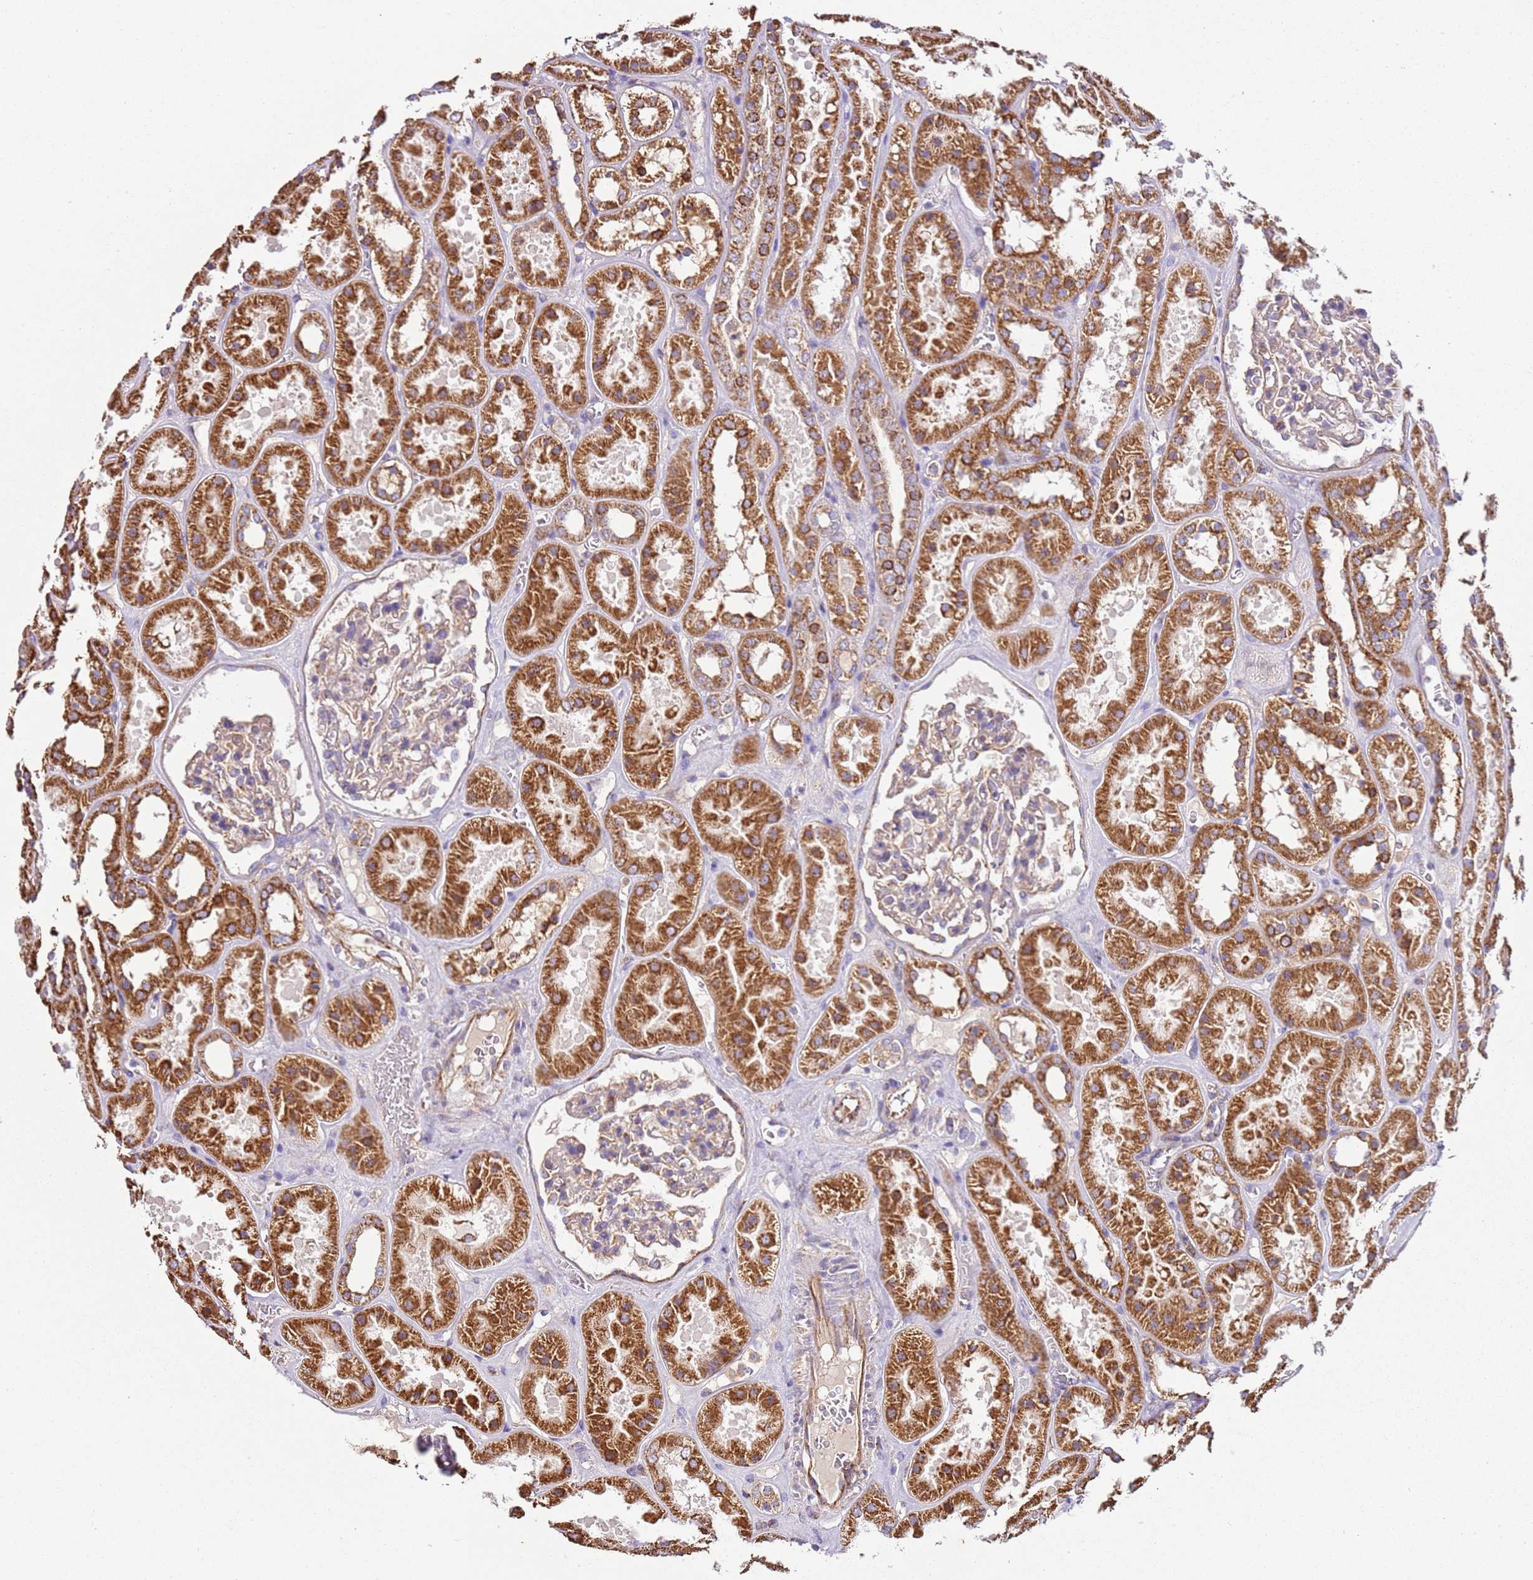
{"staining": {"intensity": "weak", "quantity": "<25%", "location": "cytoplasmic/membranous"}, "tissue": "kidney", "cell_type": "Cells in glomeruli", "image_type": "normal", "snomed": [{"axis": "morphology", "description": "Normal tissue, NOS"}, {"axis": "topography", "description": "Kidney"}], "caption": "IHC of normal kidney demonstrates no staining in cells in glomeruli.", "gene": "RMND5A", "patient": {"sex": "female", "age": 41}}